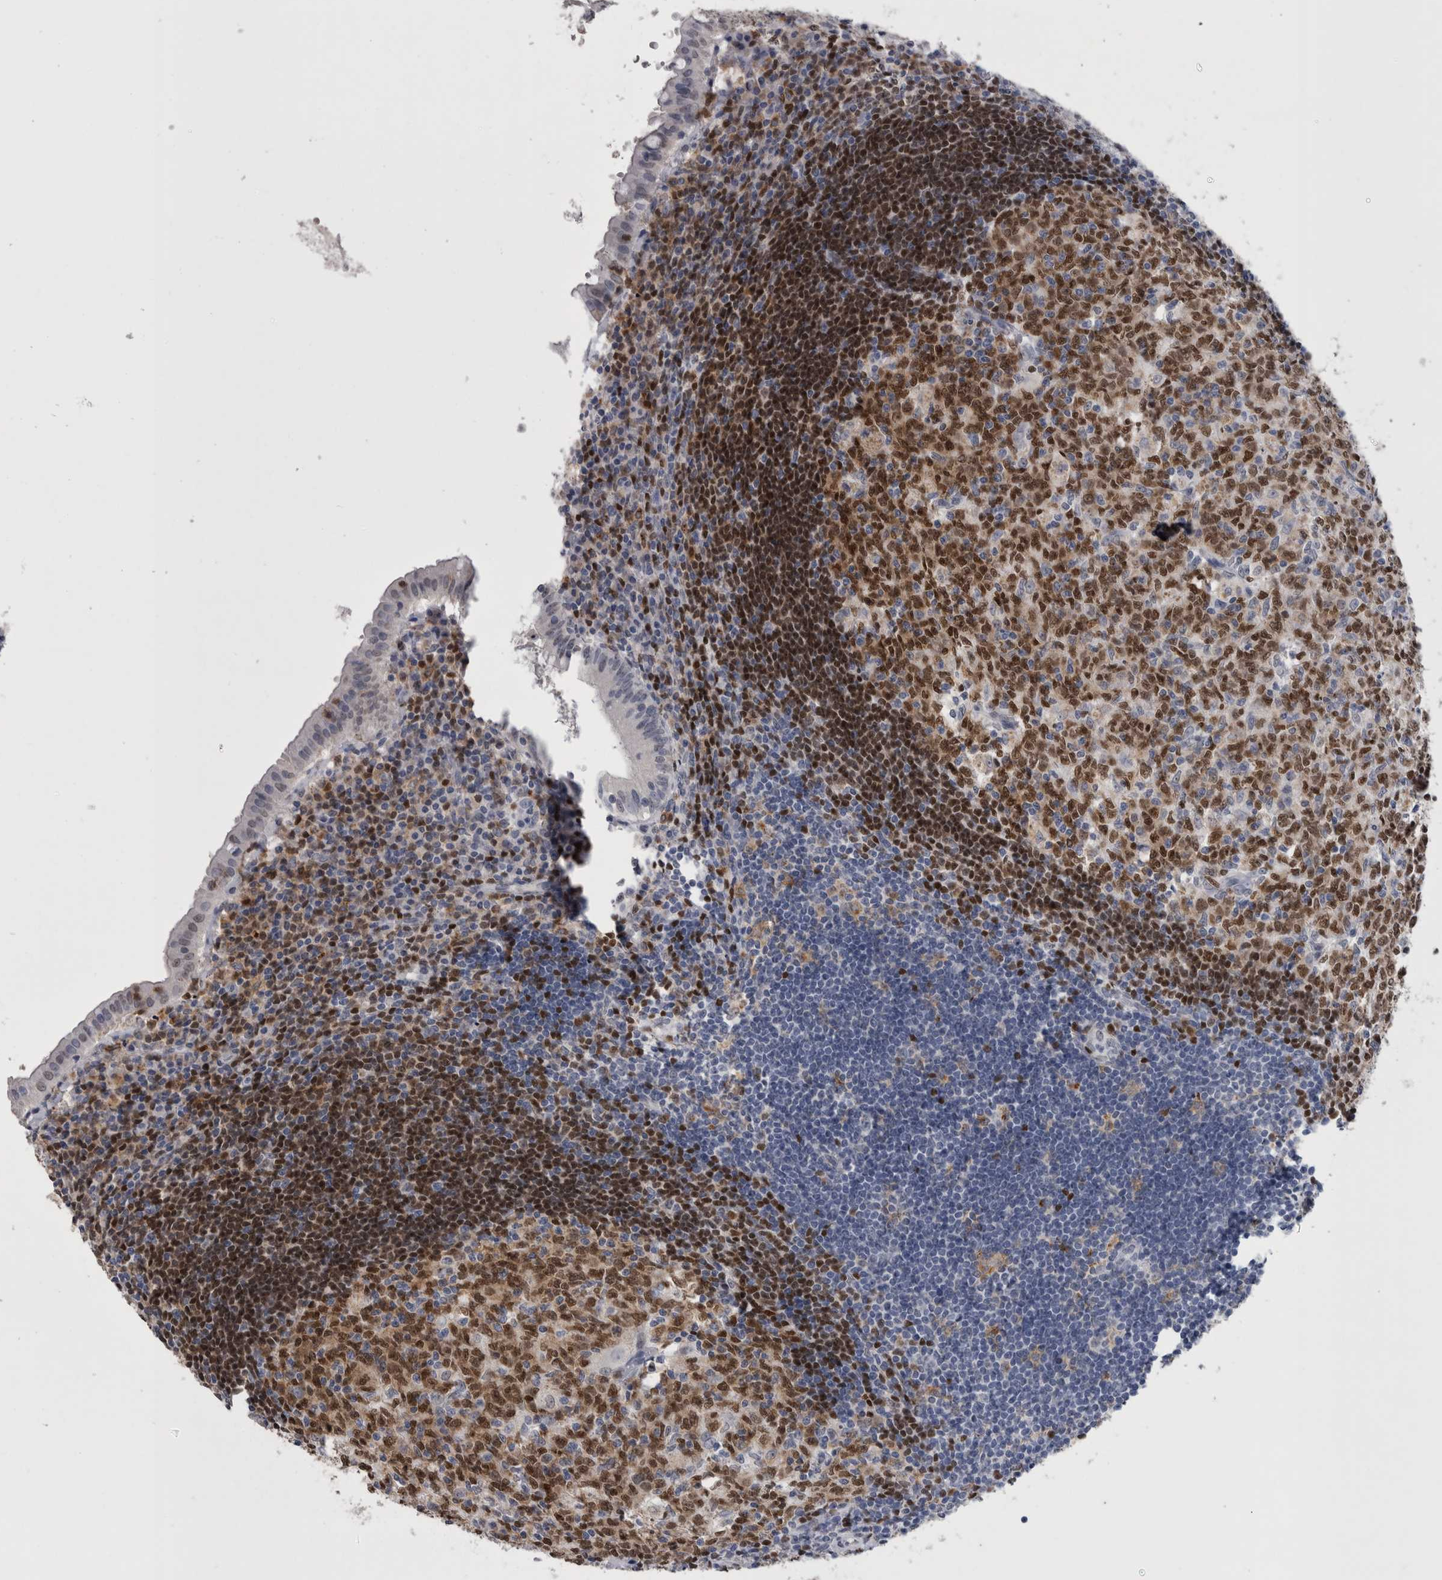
{"staining": {"intensity": "negative", "quantity": "none", "location": "none"}, "tissue": "appendix", "cell_type": "Glandular cells", "image_type": "normal", "snomed": [{"axis": "morphology", "description": "Normal tissue, NOS"}, {"axis": "topography", "description": "Appendix"}], "caption": "DAB (3,3'-diaminobenzidine) immunohistochemical staining of benign human appendix exhibits no significant staining in glandular cells.", "gene": "PAX5", "patient": {"sex": "female", "age": 54}}